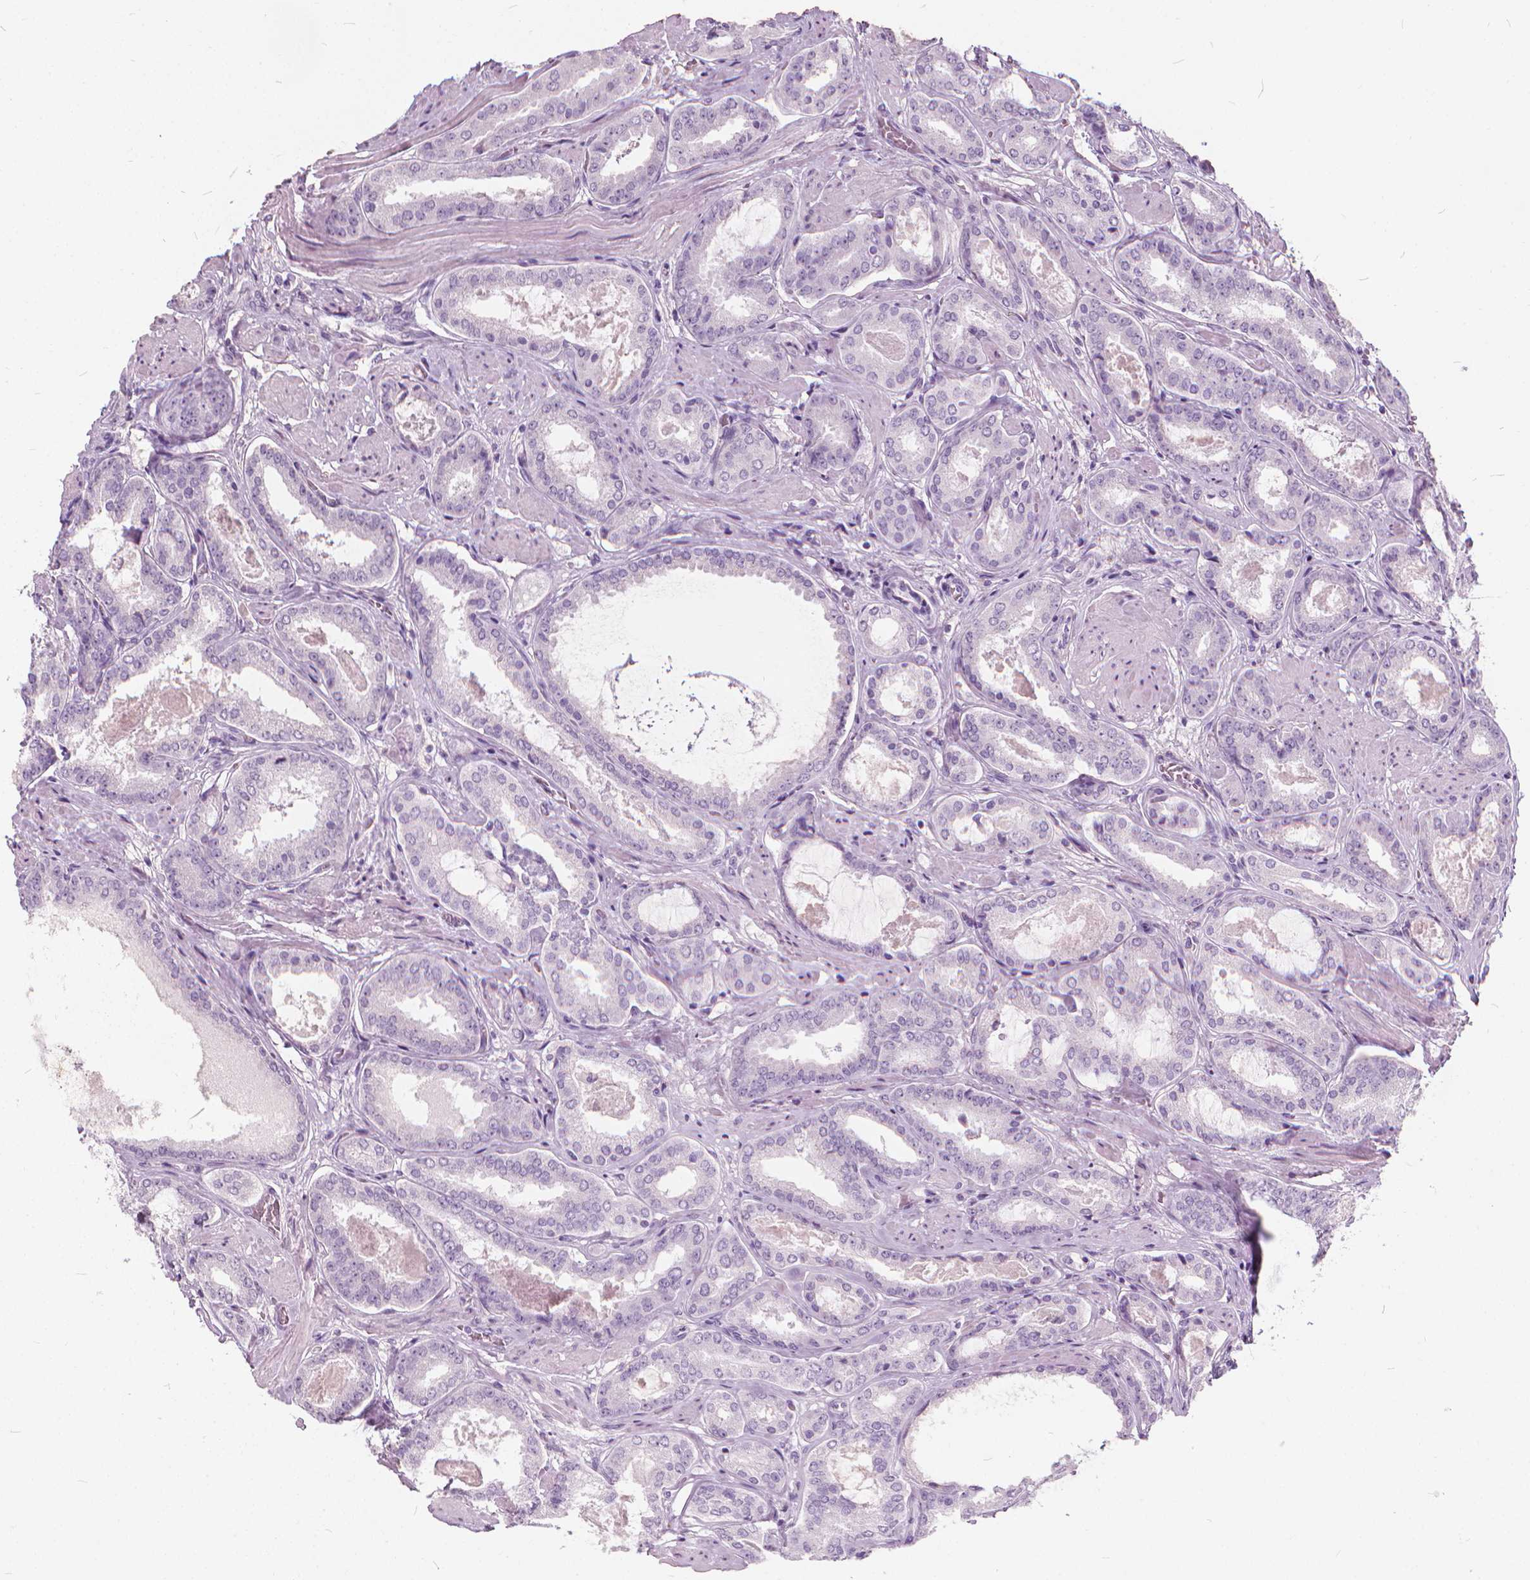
{"staining": {"intensity": "negative", "quantity": "none", "location": "none"}, "tissue": "prostate cancer", "cell_type": "Tumor cells", "image_type": "cancer", "snomed": [{"axis": "morphology", "description": "Adenocarcinoma, High grade"}, {"axis": "topography", "description": "Prostate"}], "caption": "The immunohistochemistry (IHC) micrograph has no significant positivity in tumor cells of prostate high-grade adenocarcinoma tissue.", "gene": "DNM1", "patient": {"sex": "male", "age": 63}}